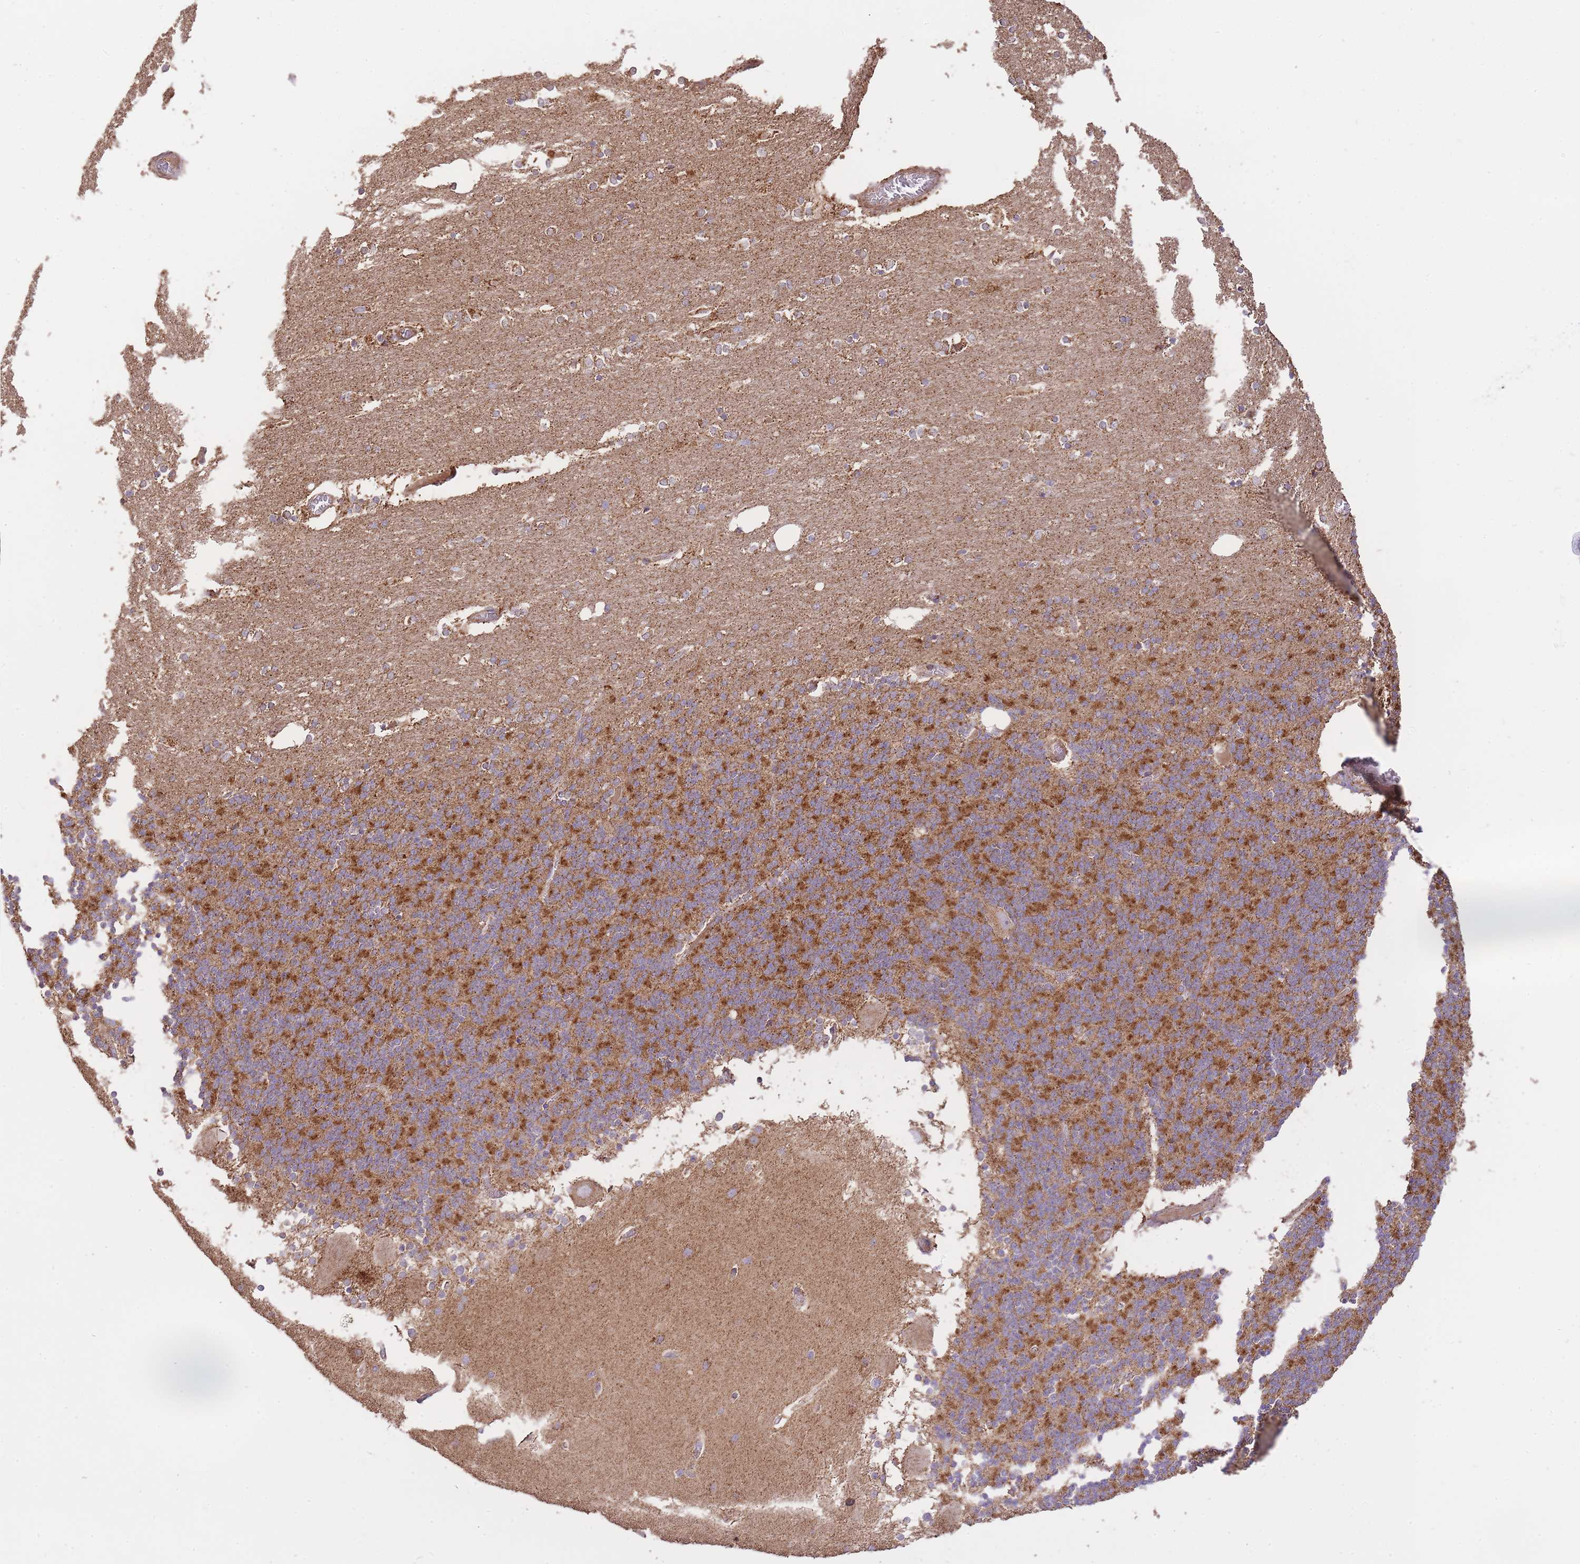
{"staining": {"intensity": "strong", "quantity": "25%-75%", "location": "cytoplasmic/membranous"}, "tissue": "cerebellum", "cell_type": "Cells in granular layer", "image_type": "normal", "snomed": [{"axis": "morphology", "description": "Normal tissue, NOS"}, {"axis": "topography", "description": "Cerebellum"}], "caption": "IHC of unremarkable cerebellum shows high levels of strong cytoplasmic/membranous positivity in approximately 25%-75% of cells in granular layer. Nuclei are stained in blue.", "gene": "PREP", "patient": {"sex": "female", "age": 54}}